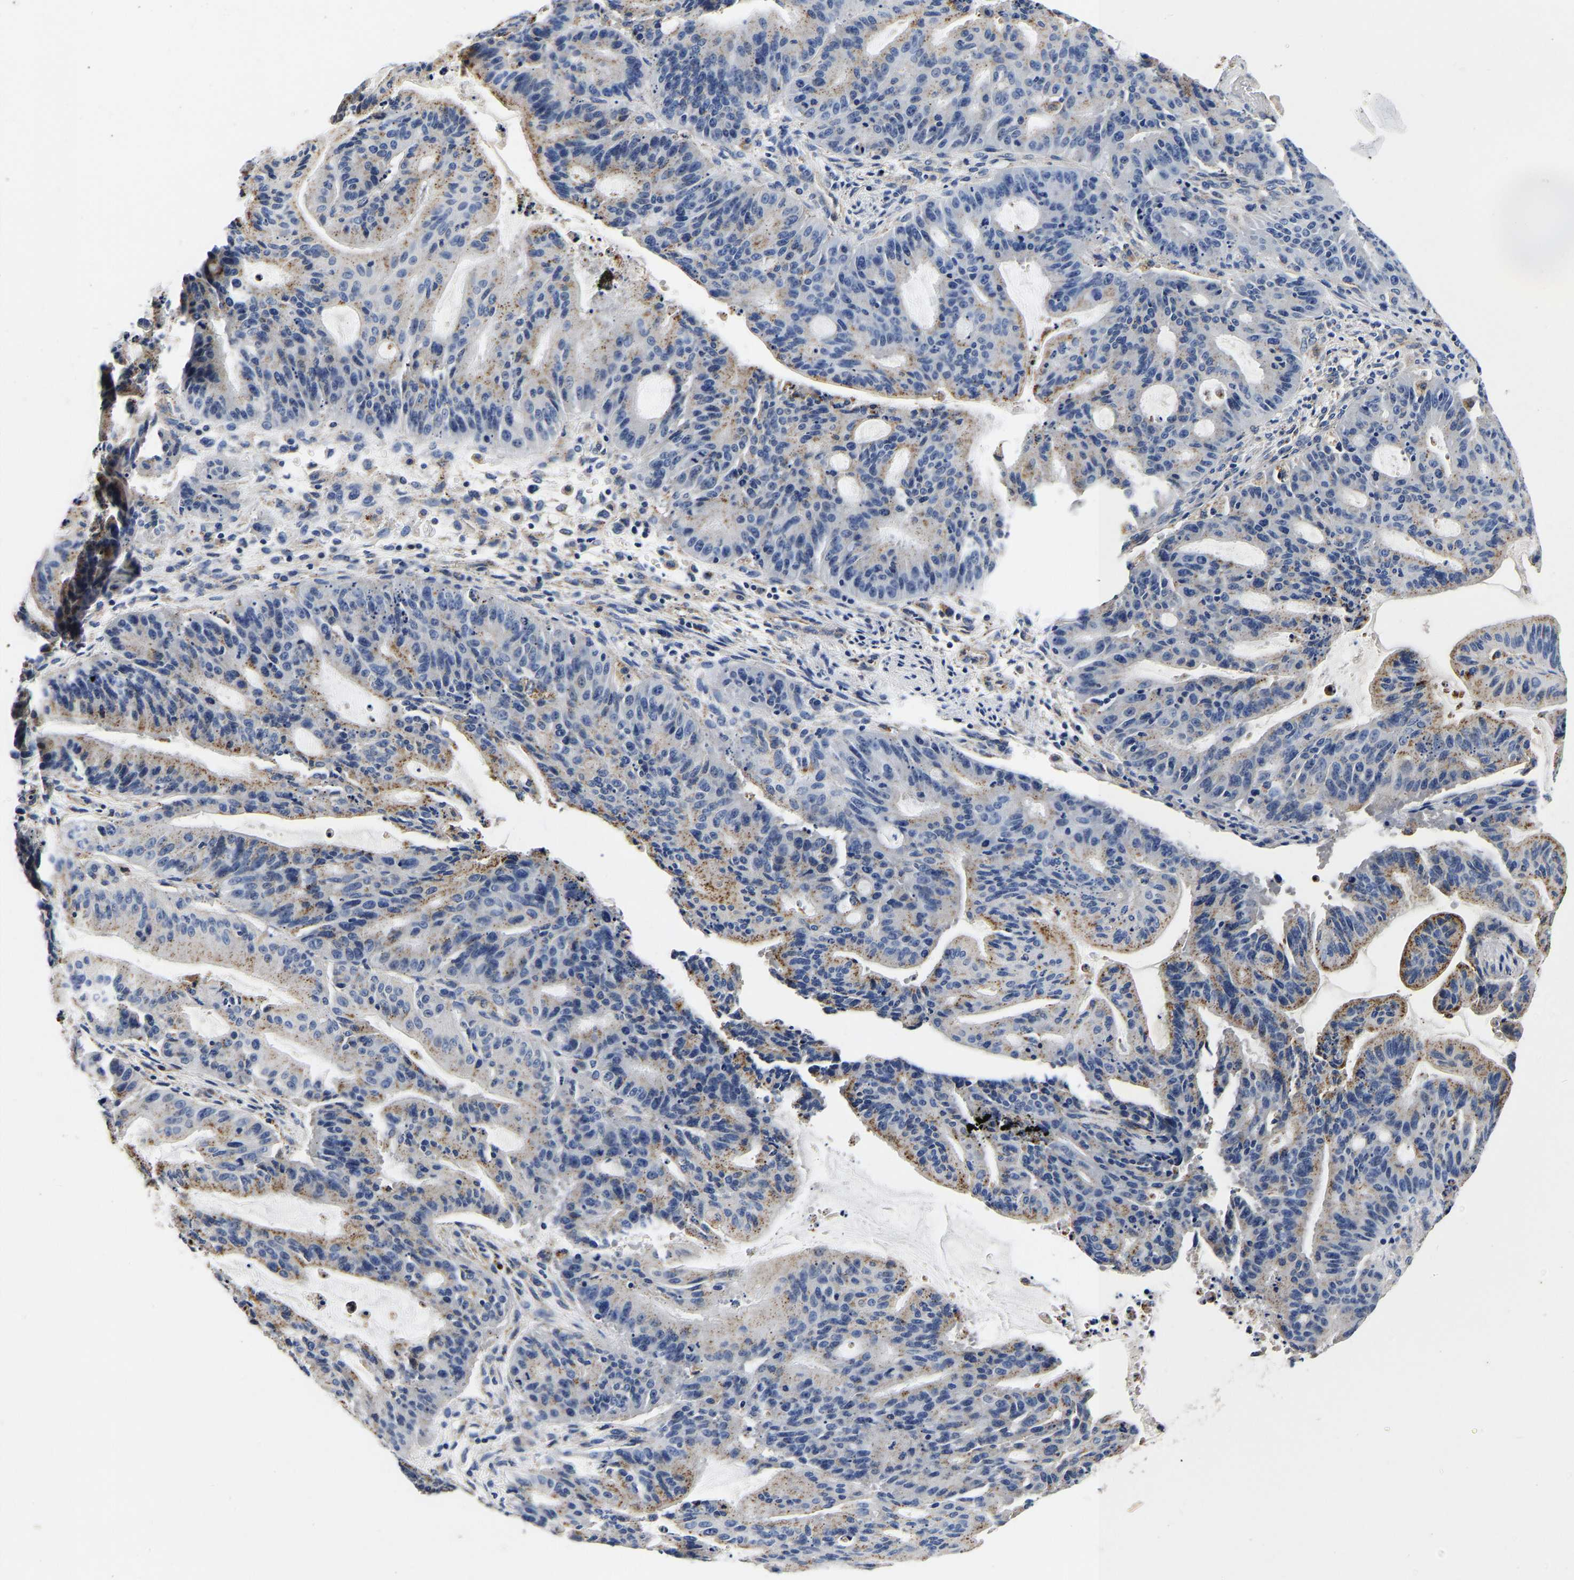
{"staining": {"intensity": "negative", "quantity": "none", "location": "none"}, "tissue": "liver cancer", "cell_type": "Tumor cells", "image_type": "cancer", "snomed": [{"axis": "morphology", "description": "Normal tissue, NOS"}, {"axis": "morphology", "description": "Cholangiocarcinoma"}, {"axis": "topography", "description": "Liver"}, {"axis": "topography", "description": "Peripheral nerve tissue"}], "caption": "A micrograph of liver cancer stained for a protein shows no brown staining in tumor cells.", "gene": "GRN", "patient": {"sex": "female", "age": 73}}